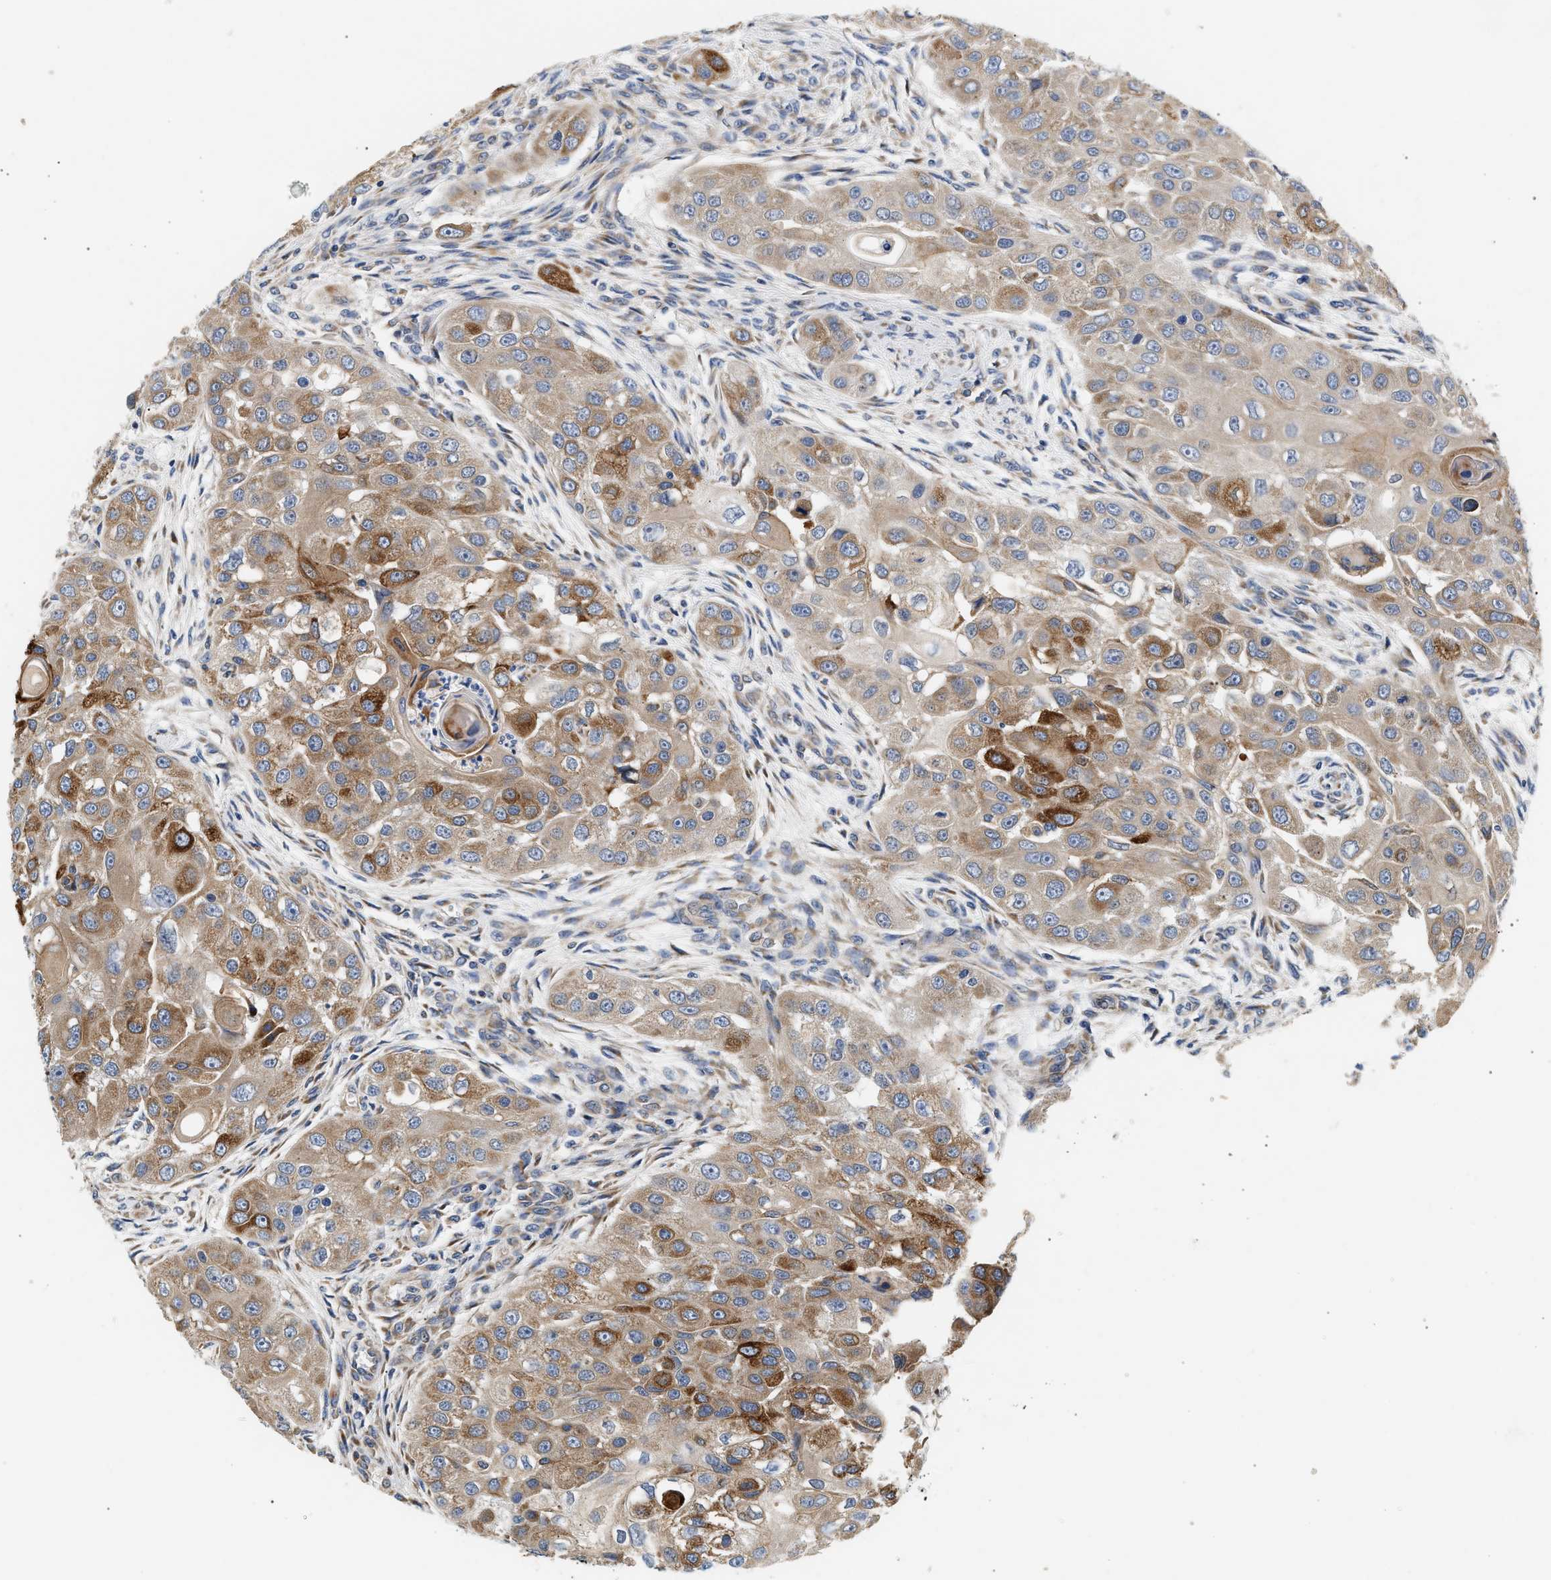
{"staining": {"intensity": "strong", "quantity": "25%-75%", "location": "cytoplasmic/membranous"}, "tissue": "head and neck cancer", "cell_type": "Tumor cells", "image_type": "cancer", "snomed": [{"axis": "morphology", "description": "Normal tissue, NOS"}, {"axis": "morphology", "description": "Squamous cell carcinoma, NOS"}, {"axis": "topography", "description": "Skeletal muscle"}, {"axis": "topography", "description": "Head-Neck"}], "caption": "Protein staining of head and neck squamous cell carcinoma tissue exhibits strong cytoplasmic/membranous expression in approximately 25%-75% of tumor cells.", "gene": "IFT74", "patient": {"sex": "male", "age": 51}}